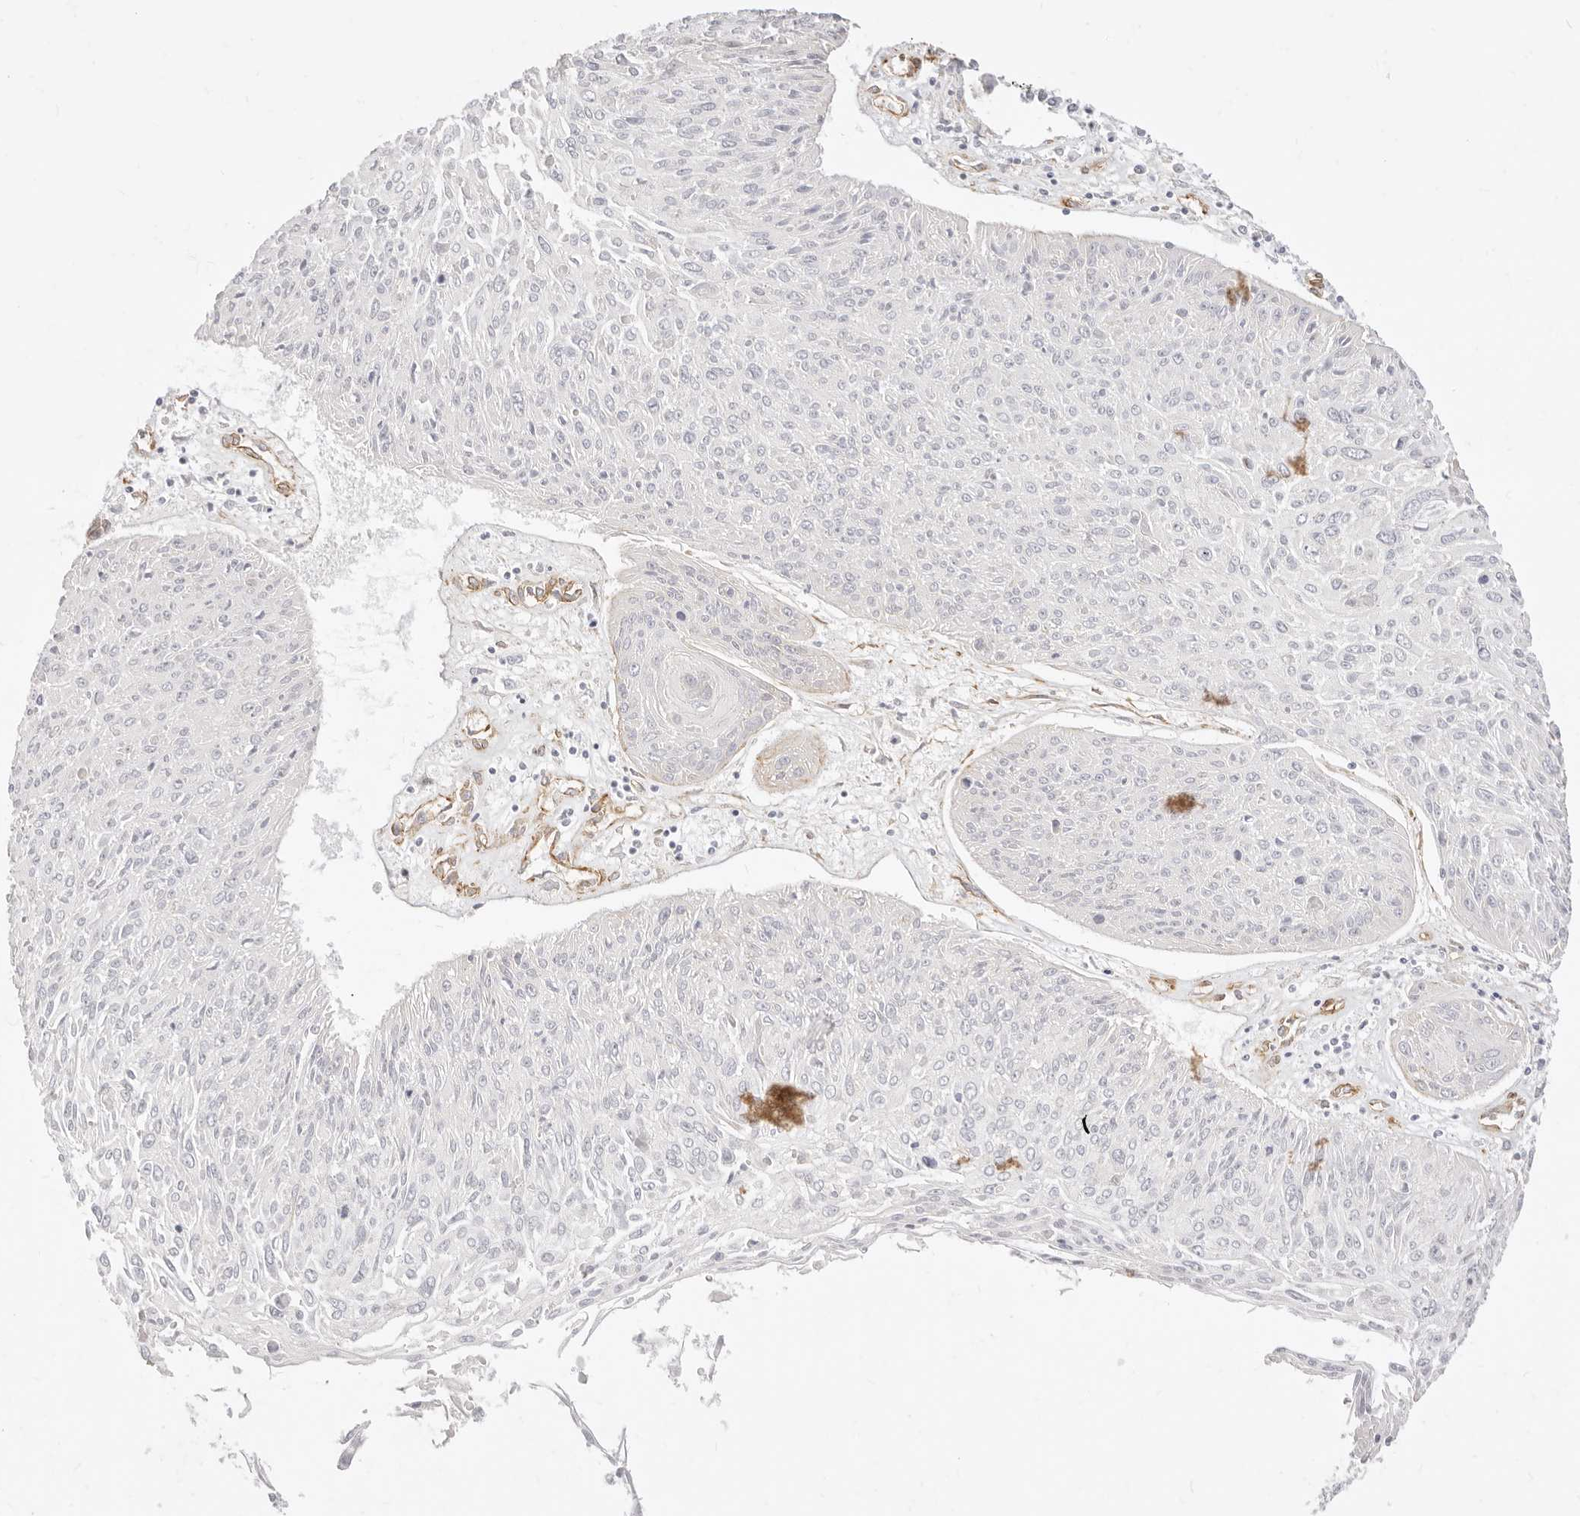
{"staining": {"intensity": "negative", "quantity": "none", "location": "none"}, "tissue": "cervical cancer", "cell_type": "Tumor cells", "image_type": "cancer", "snomed": [{"axis": "morphology", "description": "Squamous cell carcinoma, NOS"}, {"axis": "topography", "description": "Cervix"}], "caption": "This is an IHC image of cervical cancer (squamous cell carcinoma). There is no staining in tumor cells.", "gene": "NUS1", "patient": {"sex": "female", "age": 51}}